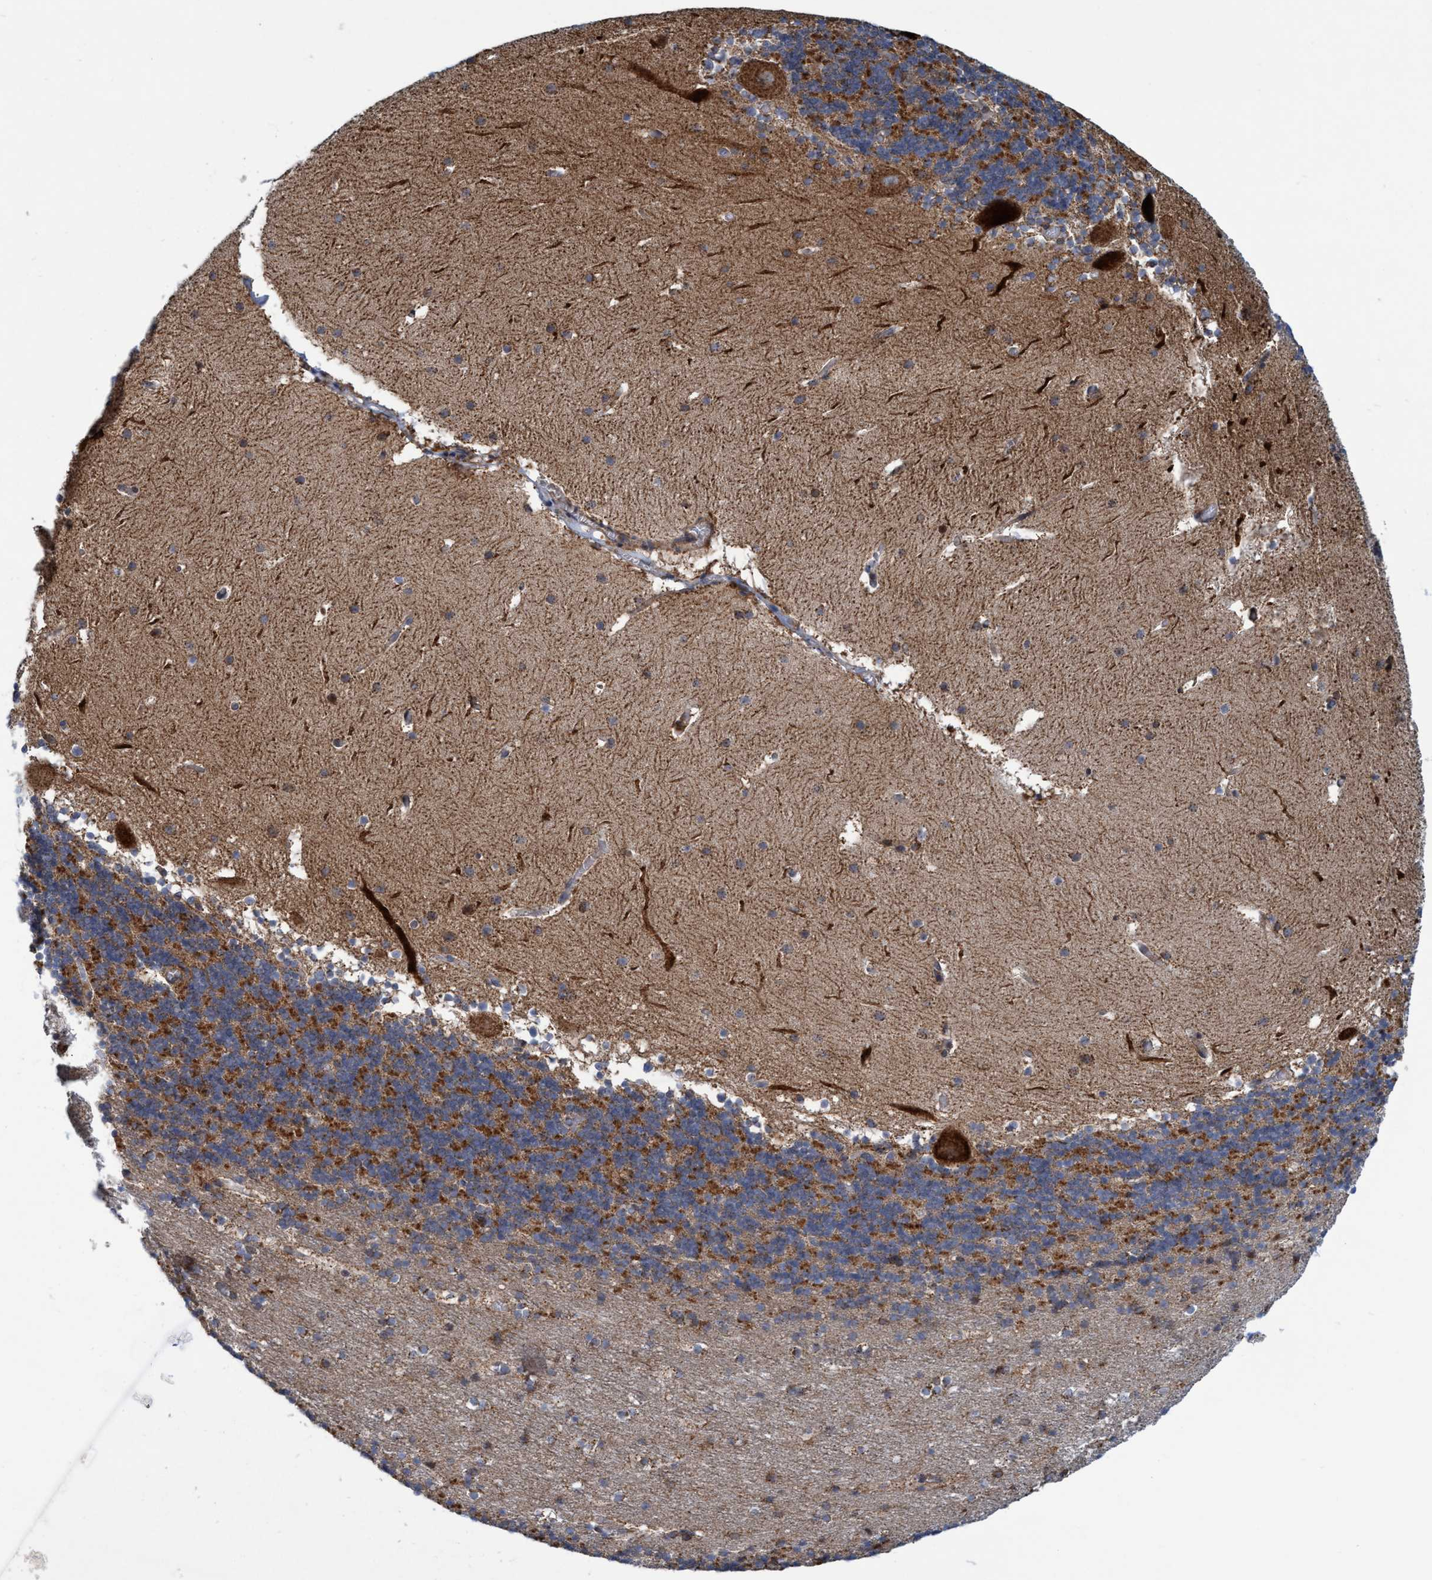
{"staining": {"intensity": "moderate", "quantity": "<25%", "location": "cytoplasmic/membranous"}, "tissue": "cerebellum", "cell_type": "Cells in granular layer", "image_type": "normal", "snomed": [{"axis": "morphology", "description": "Normal tissue, NOS"}, {"axis": "topography", "description": "Cerebellum"}], "caption": "Moderate cytoplasmic/membranous positivity for a protein is seen in about <25% of cells in granular layer of benign cerebellum using immunohistochemistry (IHC).", "gene": "SLC16A3", "patient": {"sex": "male", "age": 45}}